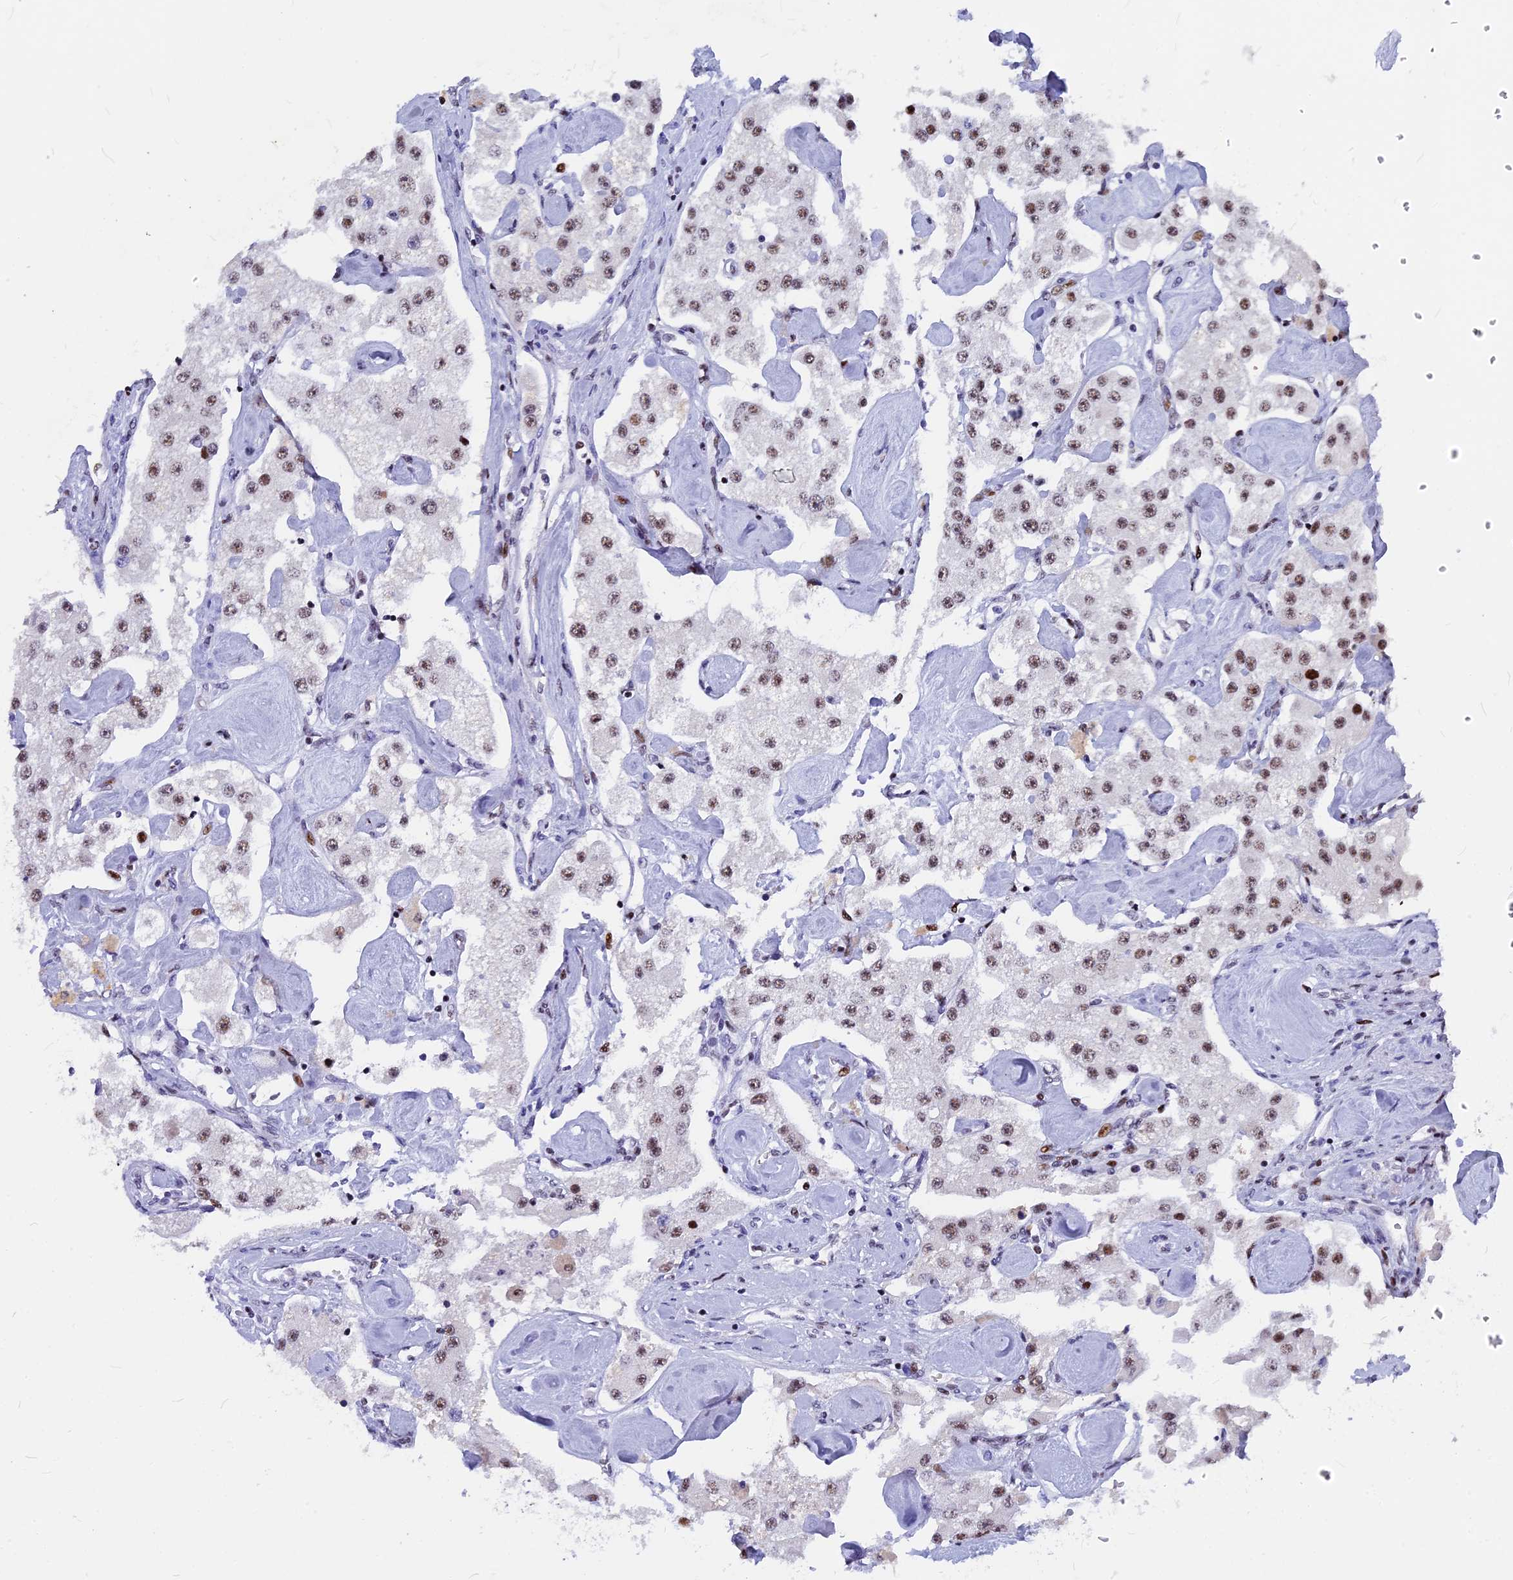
{"staining": {"intensity": "moderate", "quantity": ">75%", "location": "nuclear"}, "tissue": "carcinoid", "cell_type": "Tumor cells", "image_type": "cancer", "snomed": [{"axis": "morphology", "description": "Carcinoid, malignant, NOS"}, {"axis": "topography", "description": "Pancreas"}], "caption": "Human malignant carcinoid stained for a protein (brown) displays moderate nuclear positive staining in approximately >75% of tumor cells.", "gene": "NSA2", "patient": {"sex": "male", "age": 41}}